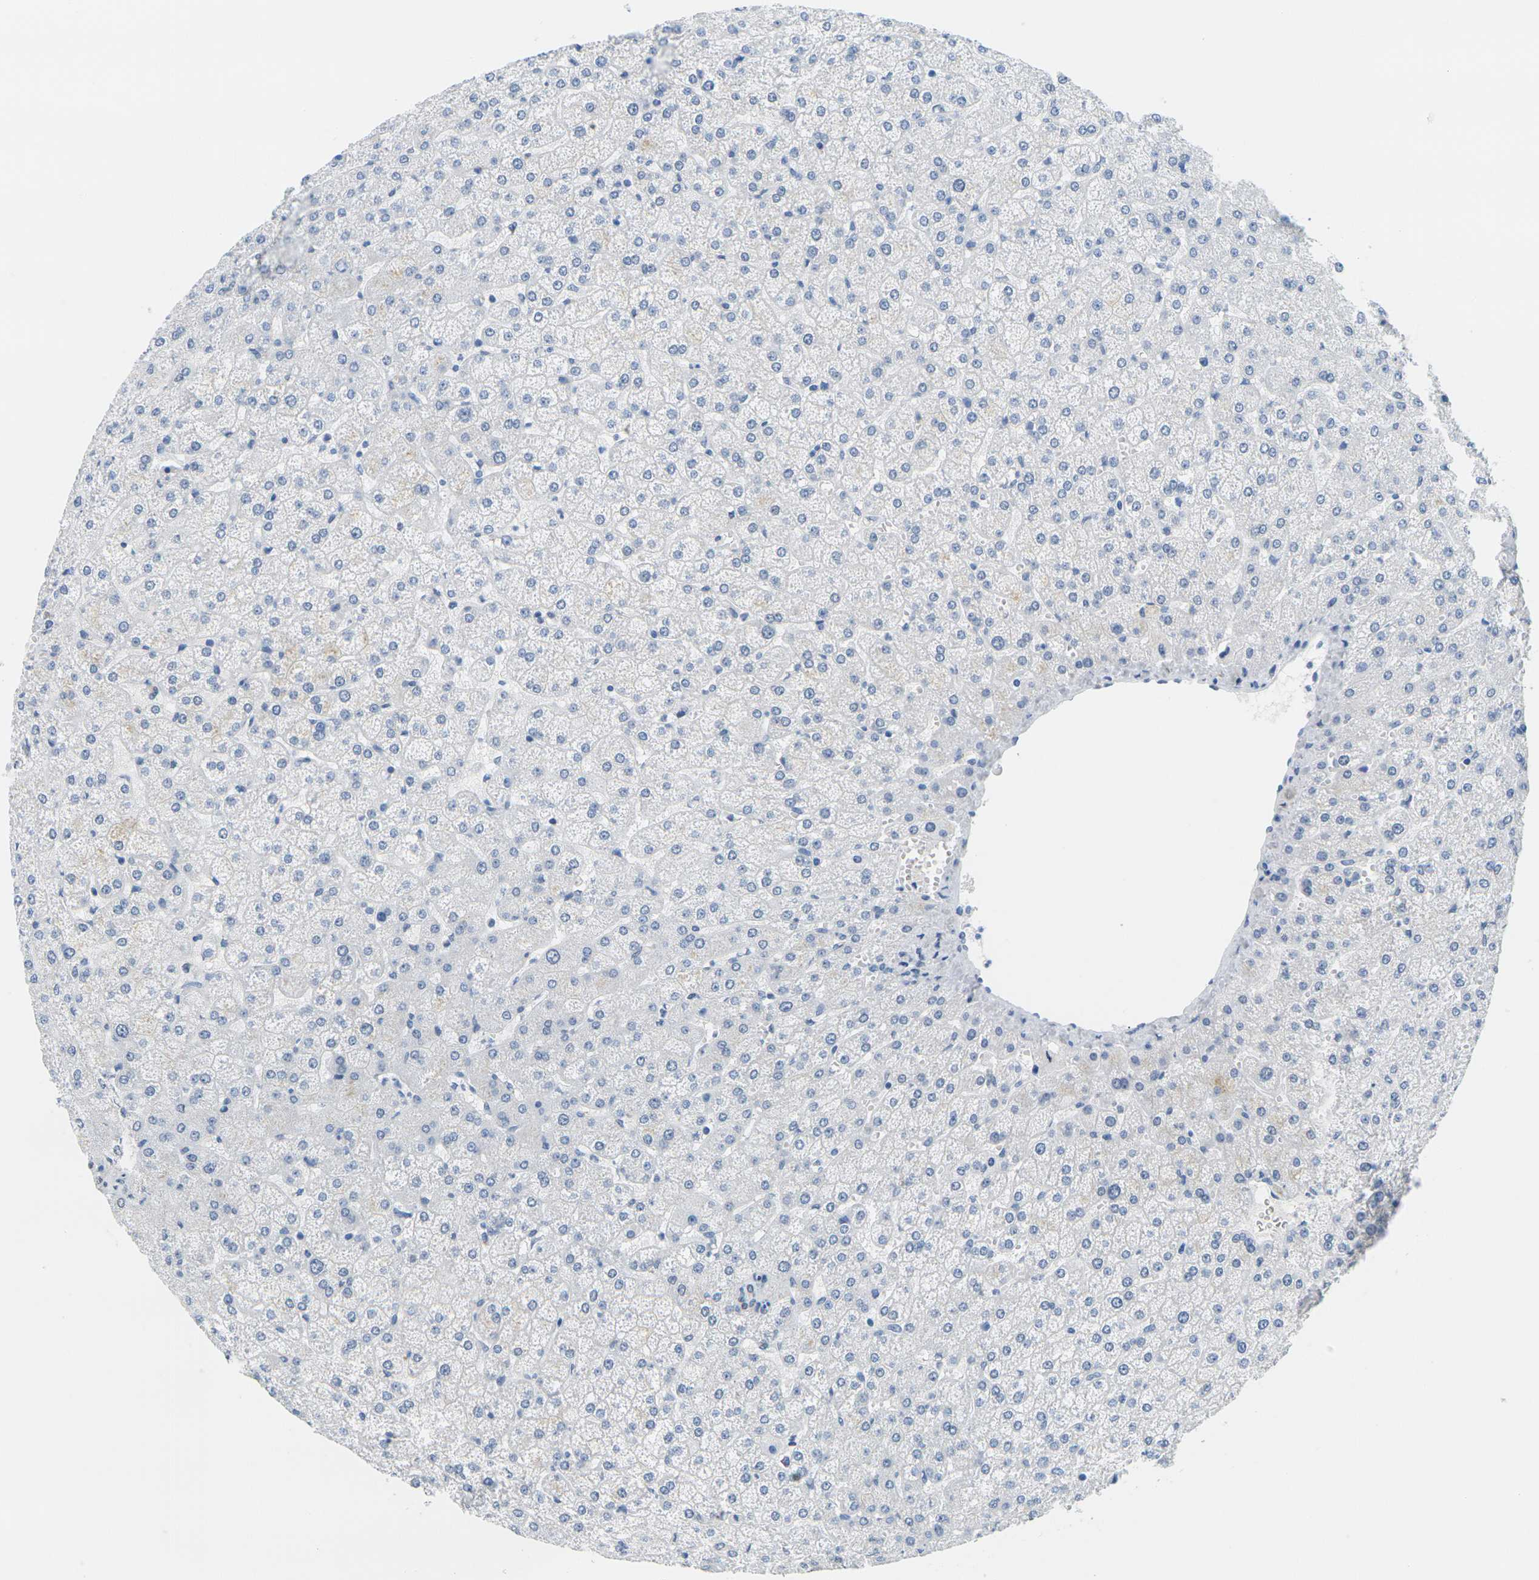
{"staining": {"intensity": "negative", "quantity": "none", "location": "none"}, "tissue": "liver", "cell_type": "Cholangiocytes", "image_type": "normal", "snomed": [{"axis": "morphology", "description": "Normal tissue, NOS"}, {"axis": "topography", "description": "Liver"}], "caption": "High power microscopy image of an immunohistochemistry photomicrograph of normal liver, revealing no significant expression in cholangiocytes. (IHC, brightfield microscopy, high magnification).", "gene": "CTAG1A", "patient": {"sex": "female", "age": 32}}